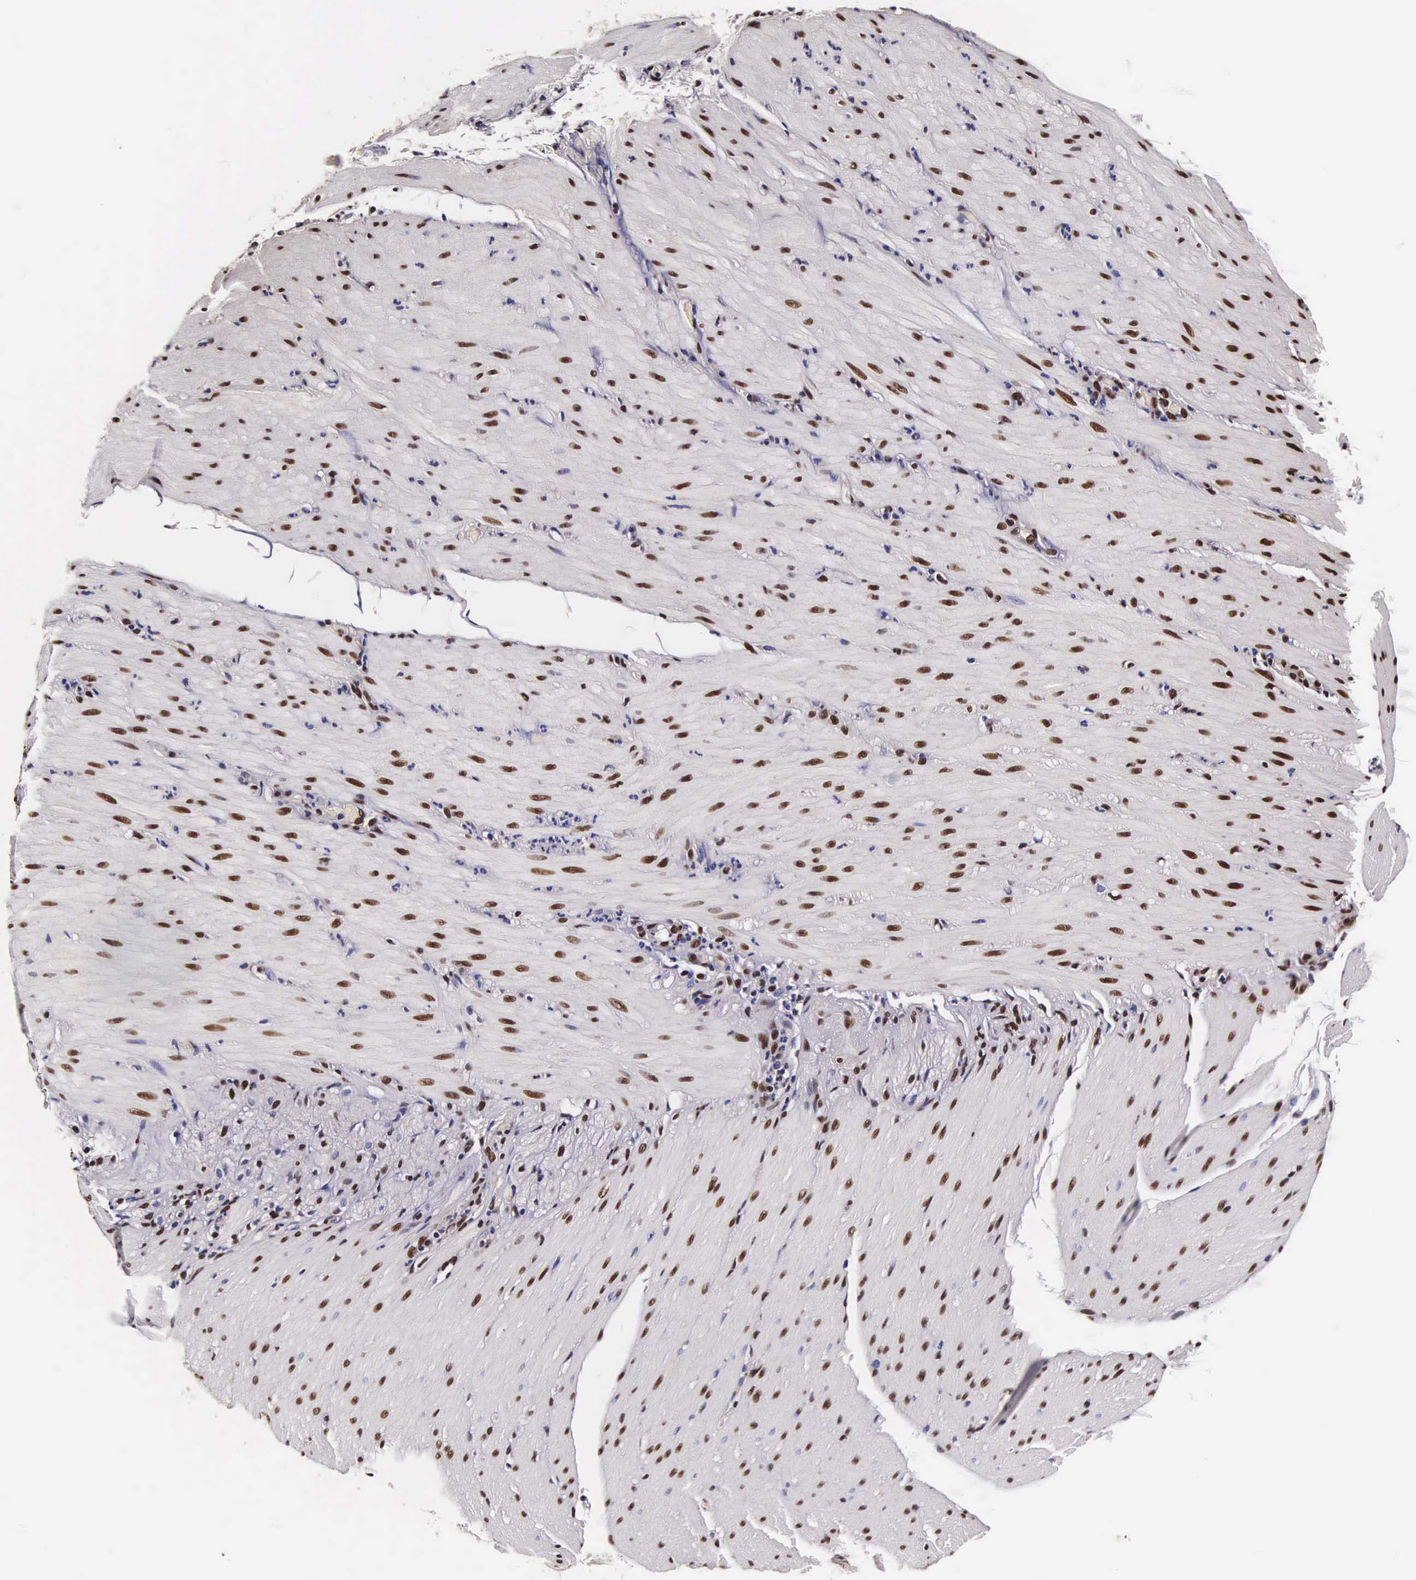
{"staining": {"intensity": "strong", "quantity": ">75%", "location": "nuclear"}, "tissue": "smooth muscle", "cell_type": "Smooth muscle cells", "image_type": "normal", "snomed": [{"axis": "morphology", "description": "Normal tissue, NOS"}, {"axis": "topography", "description": "Duodenum"}], "caption": "Immunohistochemistry (IHC) of unremarkable human smooth muscle displays high levels of strong nuclear positivity in about >75% of smooth muscle cells. The staining is performed using DAB brown chromogen to label protein expression. The nuclei are counter-stained blue using hematoxylin.", "gene": "BCL2L2", "patient": {"sex": "male", "age": 63}}